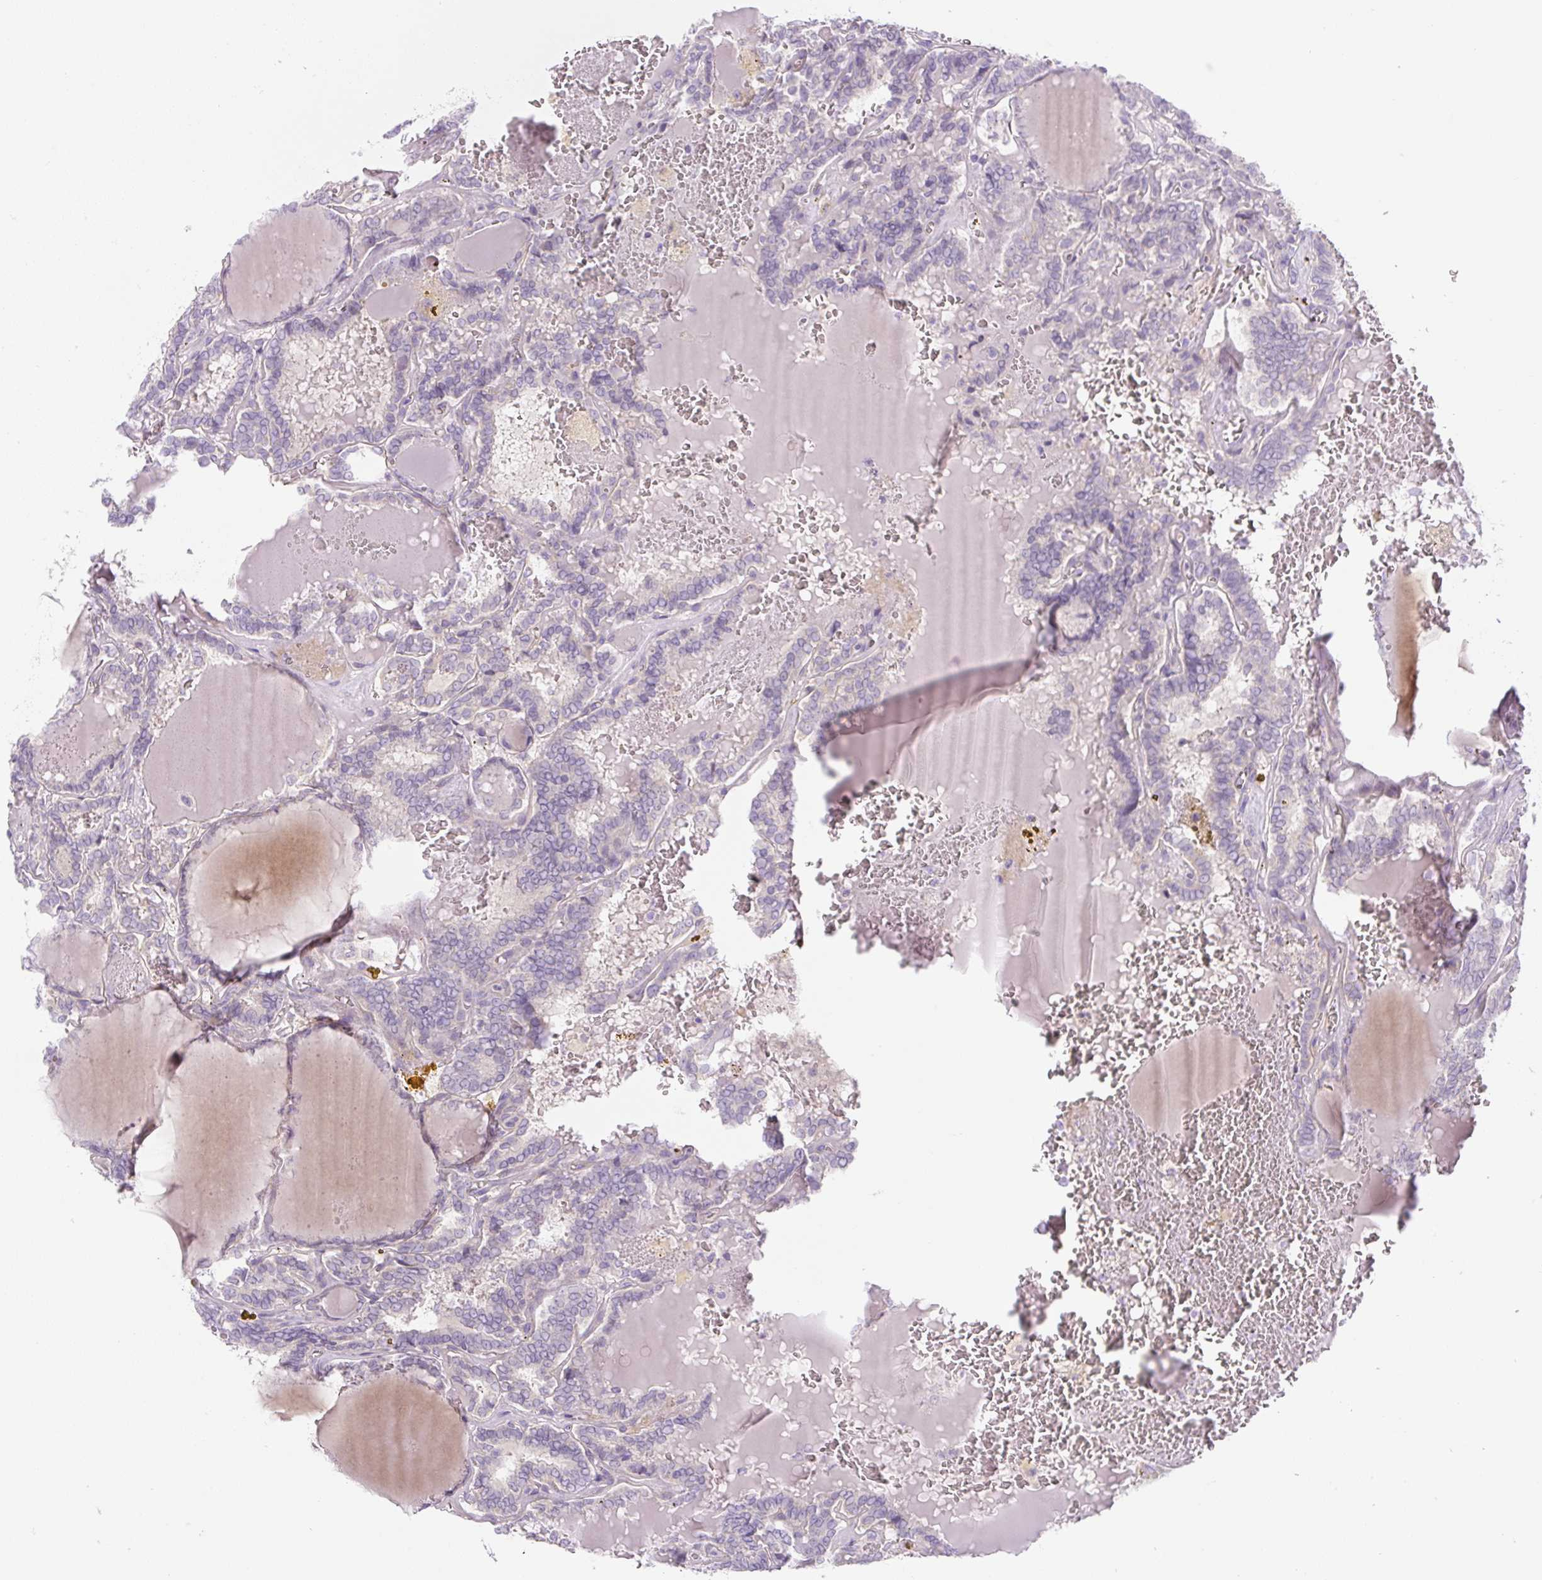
{"staining": {"intensity": "negative", "quantity": "none", "location": "none"}, "tissue": "thyroid cancer", "cell_type": "Tumor cells", "image_type": "cancer", "snomed": [{"axis": "morphology", "description": "Papillary adenocarcinoma, NOS"}, {"axis": "topography", "description": "Thyroid gland"}], "caption": "Histopathology image shows no protein expression in tumor cells of thyroid cancer tissue. The staining is performed using DAB brown chromogen with nuclei counter-stained in using hematoxylin.", "gene": "UBL3", "patient": {"sex": "female", "age": 72}}